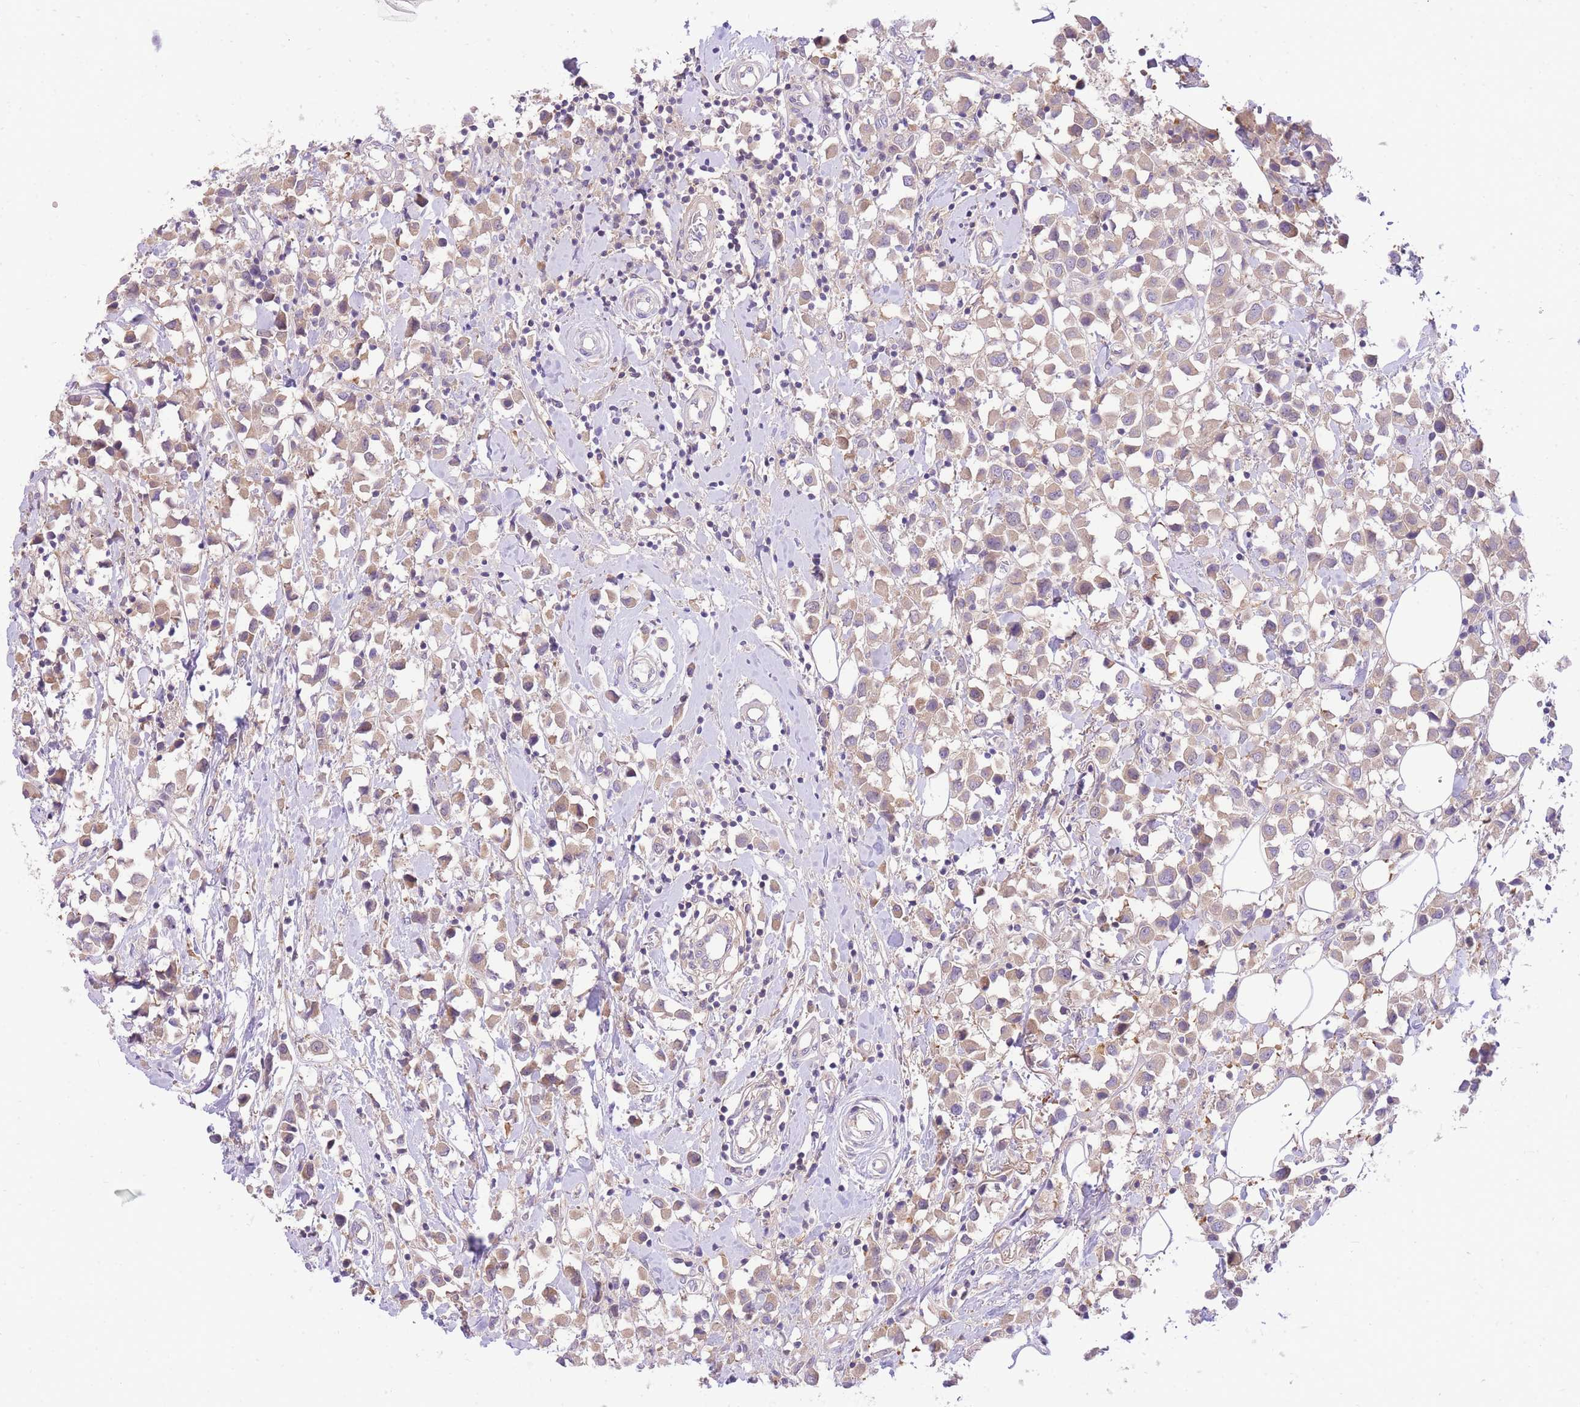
{"staining": {"intensity": "weak", "quantity": ">75%", "location": "cytoplasmic/membranous"}, "tissue": "breast cancer", "cell_type": "Tumor cells", "image_type": "cancer", "snomed": [{"axis": "morphology", "description": "Duct carcinoma"}, {"axis": "topography", "description": "Breast"}], "caption": "Breast cancer tissue shows weak cytoplasmic/membranous expression in about >75% of tumor cells", "gene": "LIPH", "patient": {"sex": "female", "age": 61}}